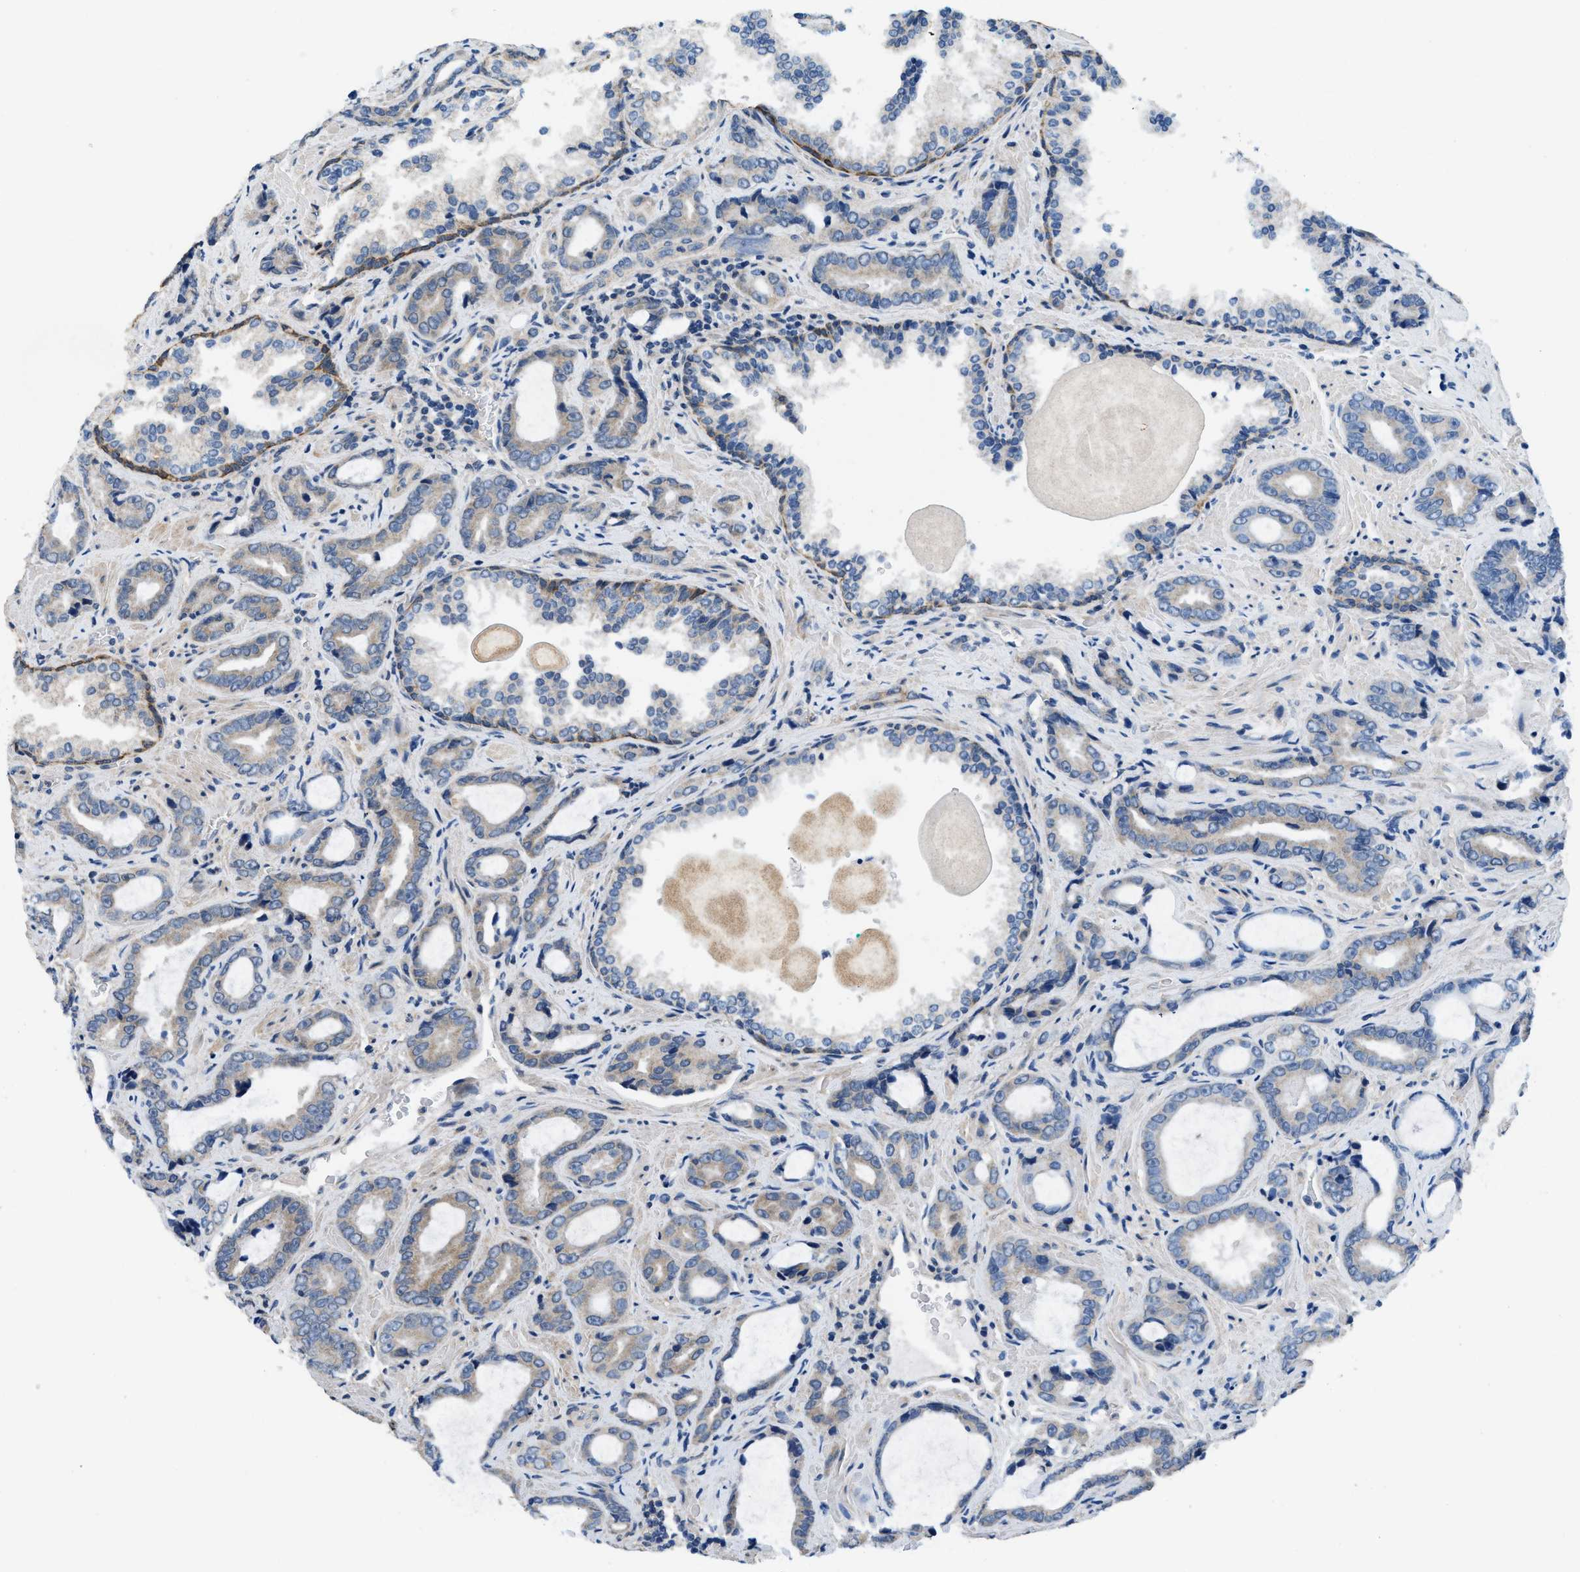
{"staining": {"intensity": "weak", "quantity": "25%-75%", "location": "cytoplasmic/membranous"}, "tissue": "prostate cancer", "cell_type": "Tumor cells", "image_type": "cancer", "snomed": [{"axis": "morphology", "description": "Adenocarcinoma, Low grade"}, {"axis": "topography", "description": "Prostate"}], "caption": "IHC image of neoplastic tissue: low-grade adenocarcinoma (prostate) stained using immunohistochemistry demonstrates low levels of weak protein expression localized specifically in the cytoplasmic/membranous of tumor cells, appearing as a cytoplasmic/membranous brown color.", "gene": "SSH2", "patient": {"sex": "male", "age": 60}}